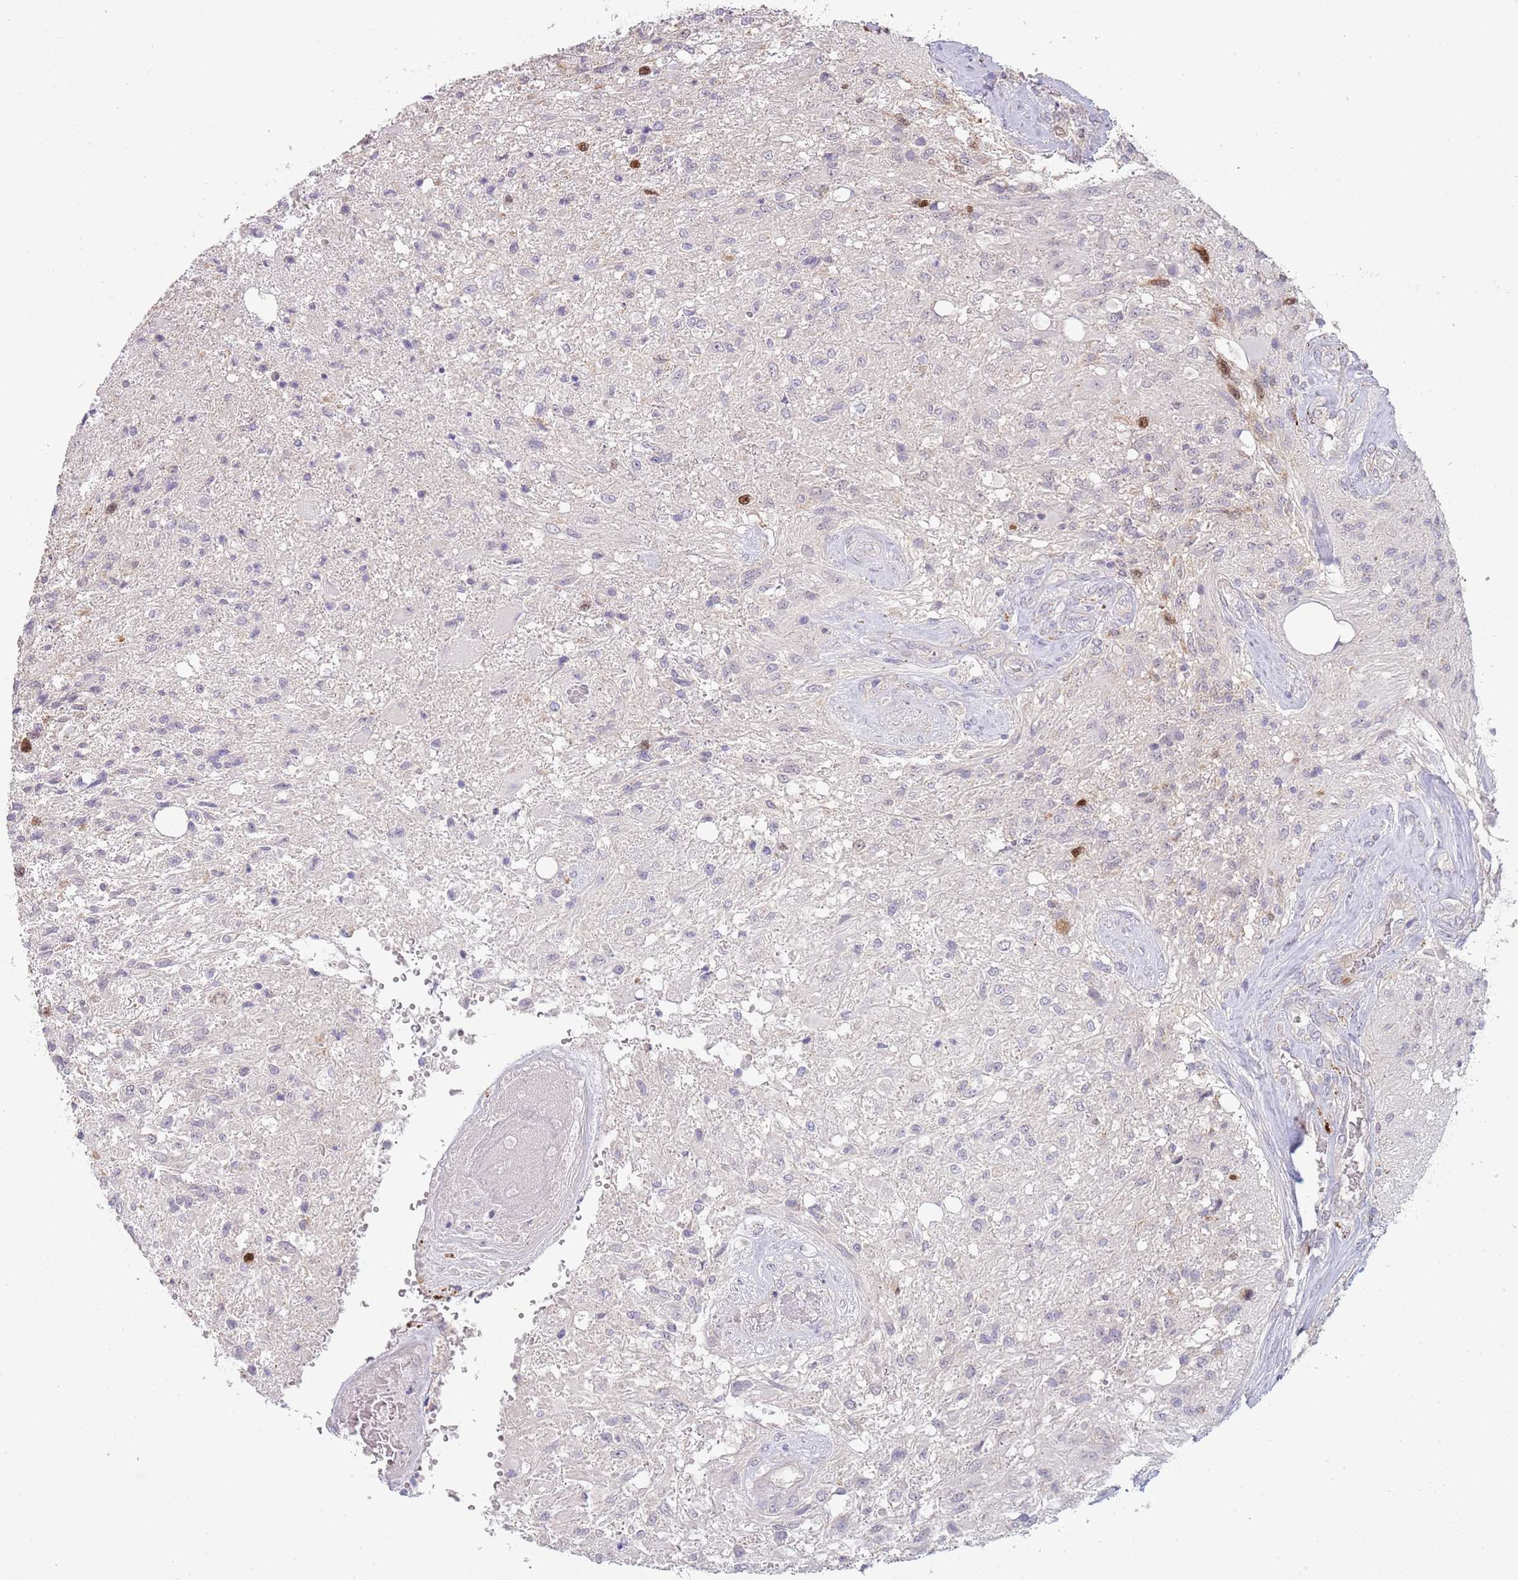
{"staining": {"intensity": "strong", "quantity": "<25%", "location": "nuclear"}, "tissue": "glioma", "cell_type": "Tumor cells", "image_type": "cancer", "snomed": [{"axis": "morphology", "description": "Glioma, malignant, High grade"}, {"axis": "topography", "description": "Brain"}], "caption": "Malignant high-grade glioma was stained to show a protein in brown. There is medium levels of strong nuclear expression in about <25% of tumor cells.", "gene": "PIMREG", "patient": {"sex": "male", "age": 56}}